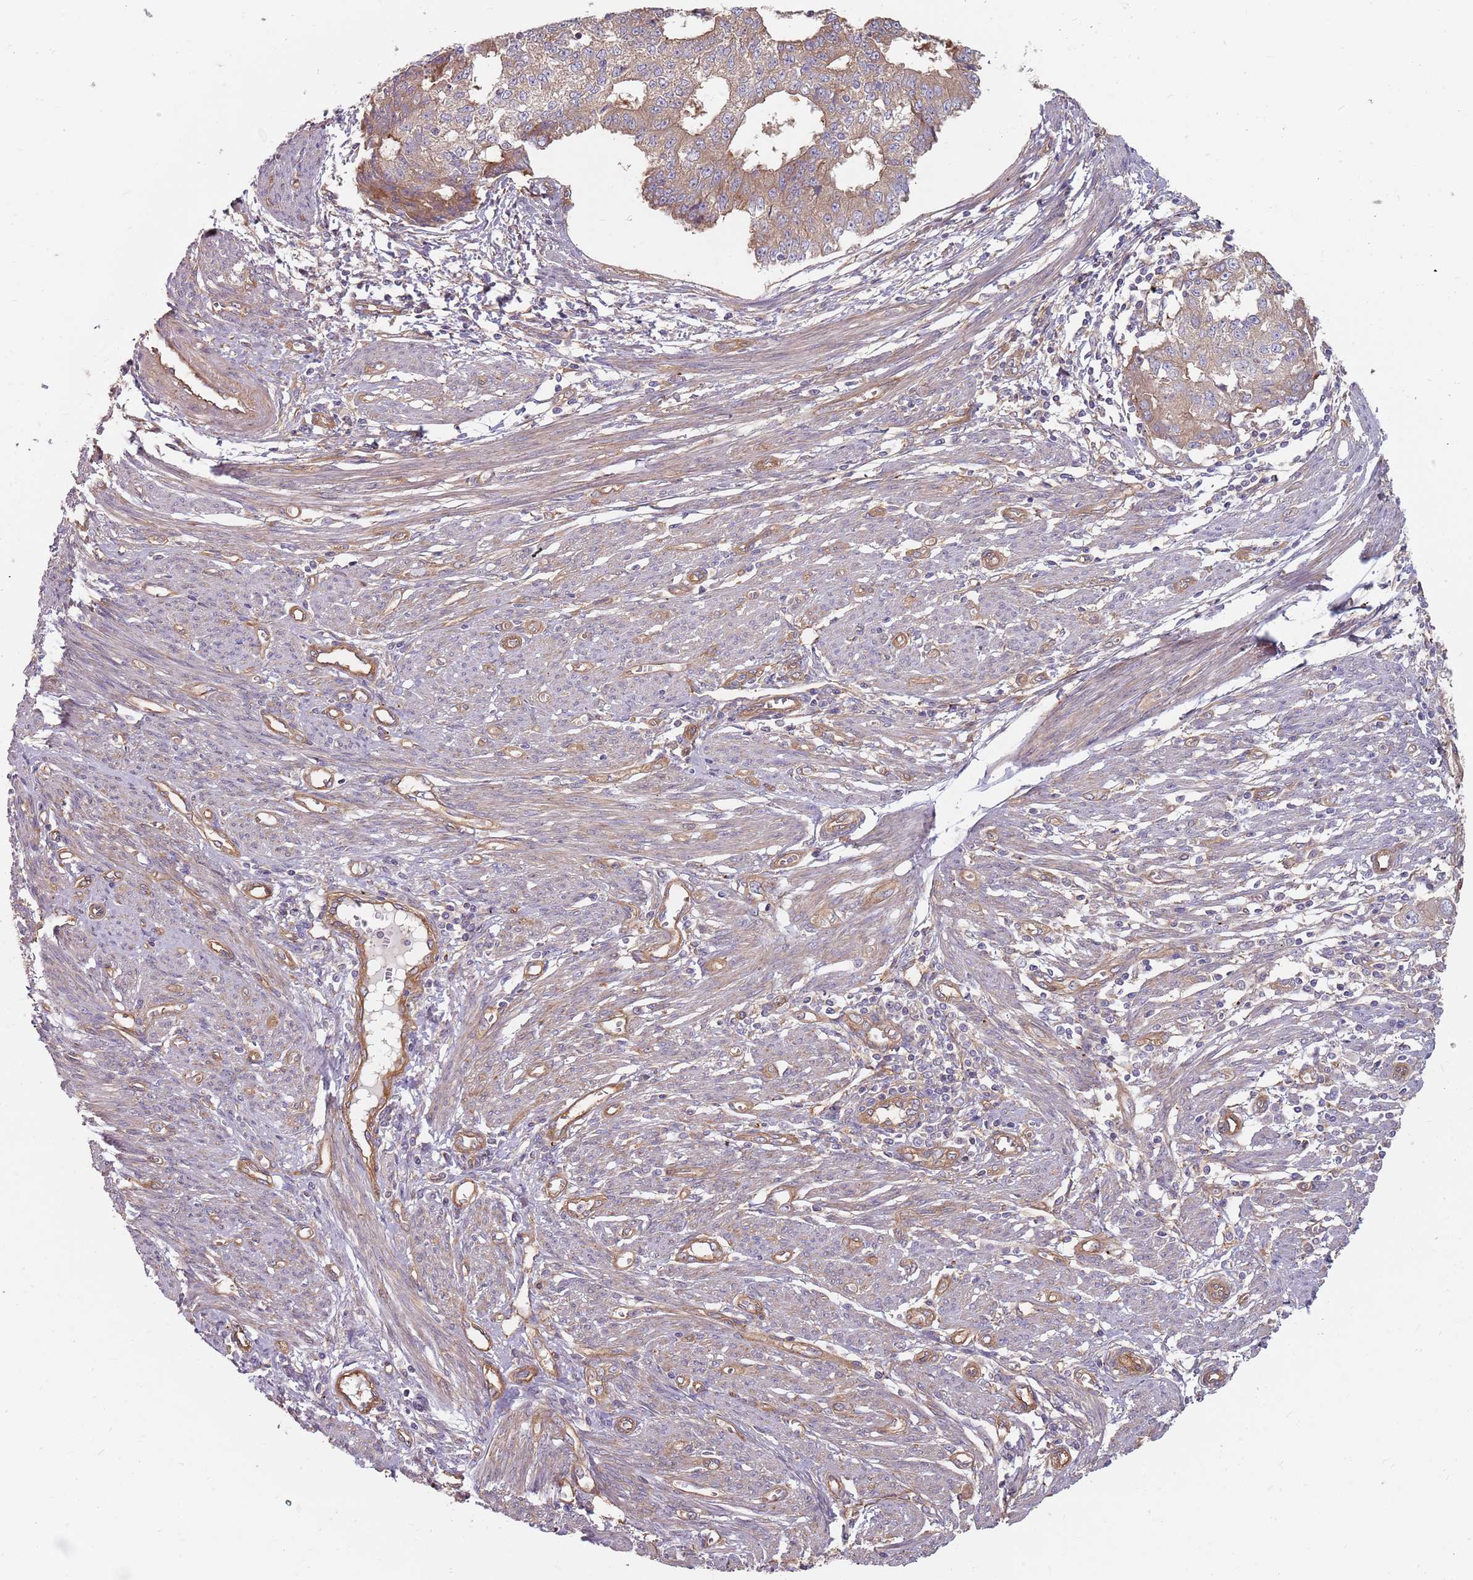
{"staining": {"intensity": "moderate", "quantity": "<25%", "location": "cytoplasmic/membranous"}, "tissue": "endometrial cancer", "cell_type": "Tumor cells", "image_type": "cancer", "snomed": [{"axis": "morphology", "description": "Adenocarcinoma, NOS"}, {"axis": "topography", "description": "Endometrium"}], "caption": "Immunohistochemistry photomicrograph of neoplastic tissue: endometrial adenocarcinoma stained using IHC reveals low levels of moderate protein expression localized specifically in the cytoplasmic/membranous of tumor cells, appearing as a cytoplasmic/membranous brown color.", "gene": "SPDL1", "patient": {"sex": "female", "age": 56}}